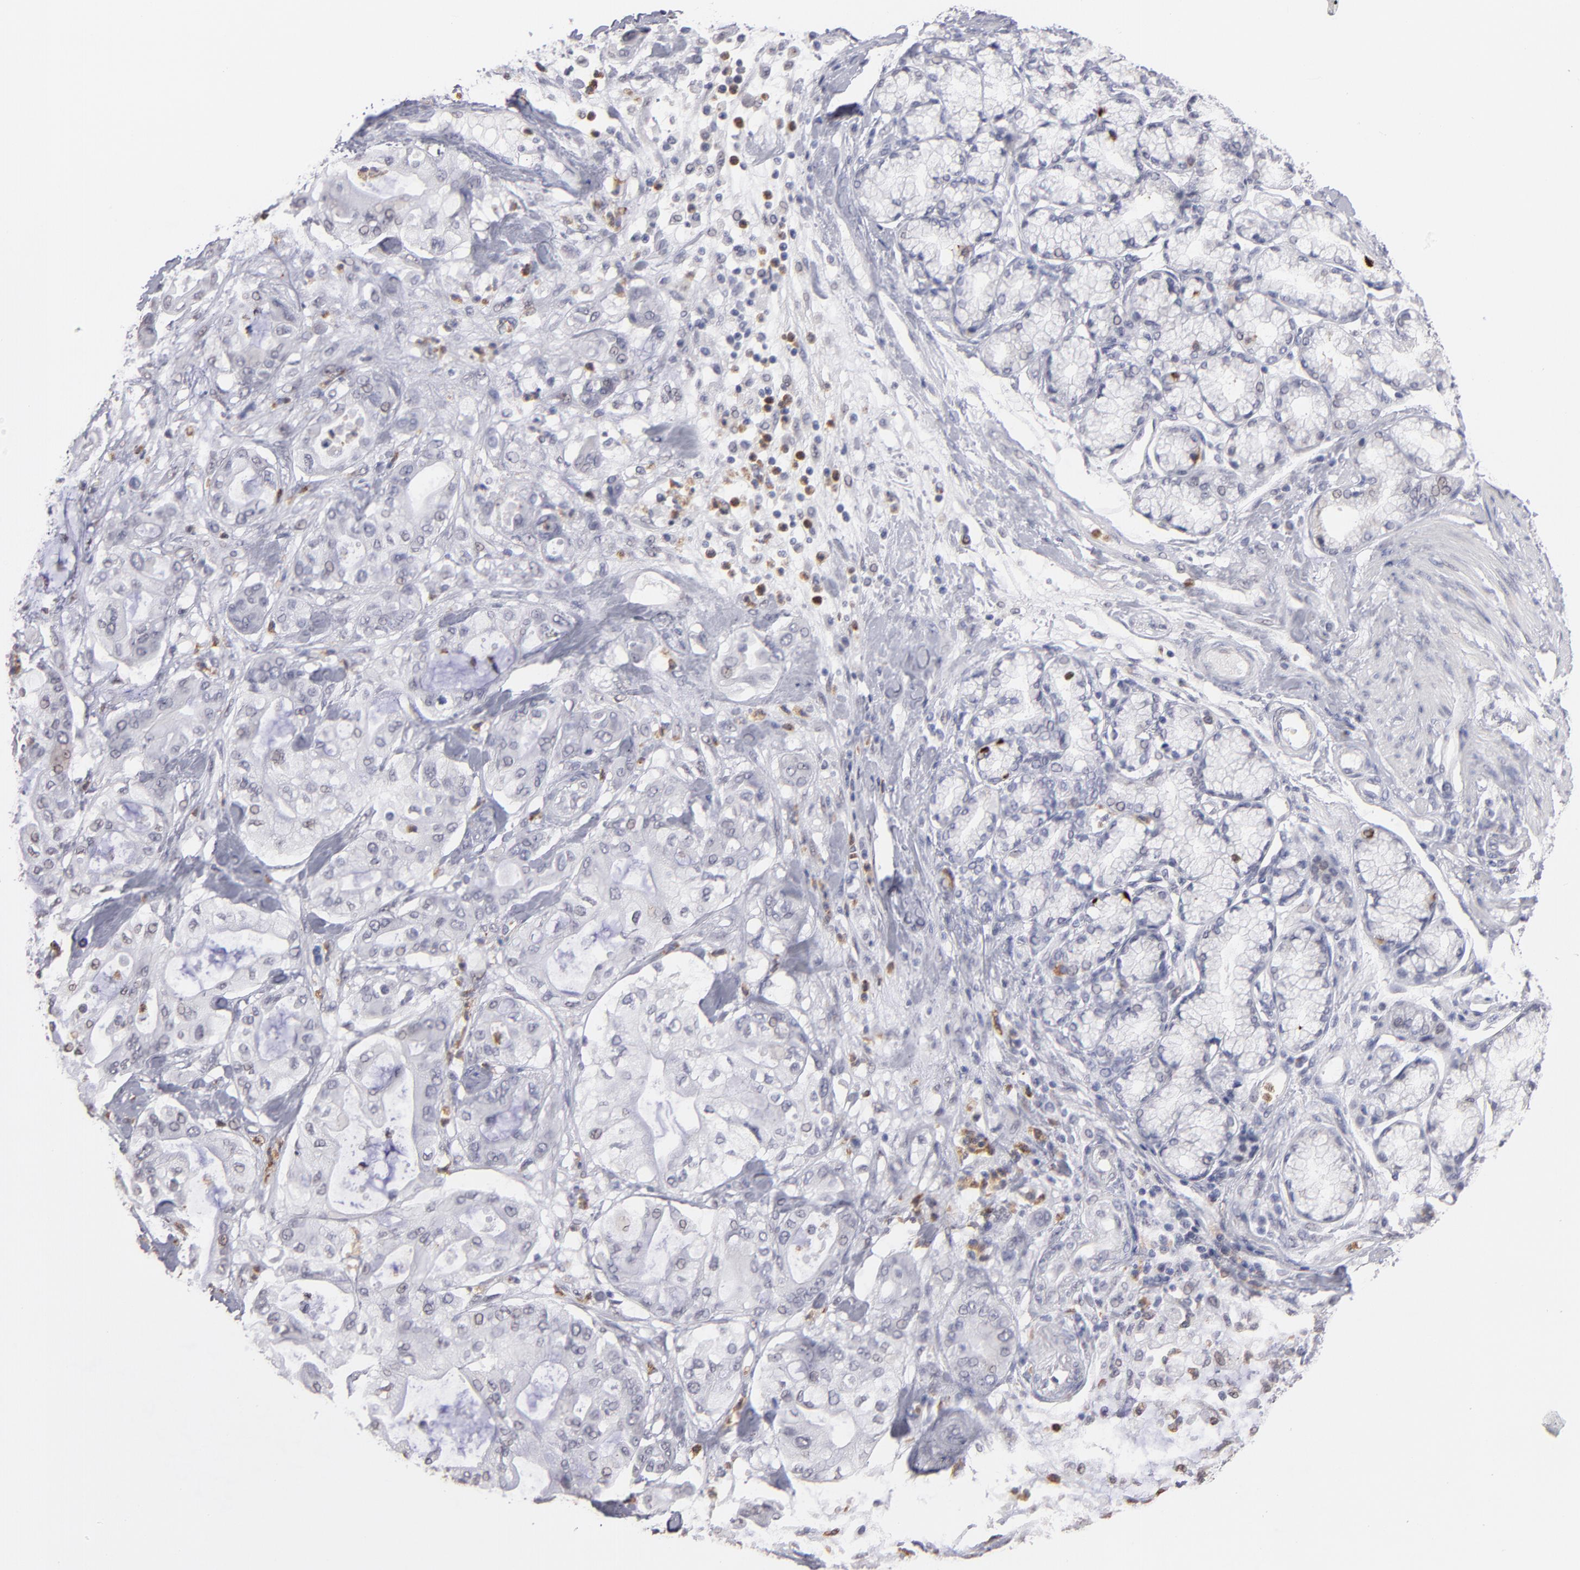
{"staining": {"intensity": "negative", "quantity": "none", "location": "none"}, "tissue": "pancreatic cancer", "cell_type": "Tumor cells", "image_type": "cancer", "snomed": [{"axis": "morphology", "description": "Adenocarcinoma, NOS"}, {"axis": "morphology", "description": "Adenocarcinoma, metastatic, NOS"}, {"axis": "topography", "description": "Lymph node"}, {"axis": "topography", "description": "Pancreas"}, {"axis": "topography", "description": "Duodenum"}], "caption": "Immunohistochemistry histopathology image of neoplastic tissue: human pancreatic cancer stained with DAB (3,3'-diaminobenzidine) demonstrates no significant protein positivity in tumor cells.", "gene": "MGAM", "patient": {"sex": "female", "age": 64}}